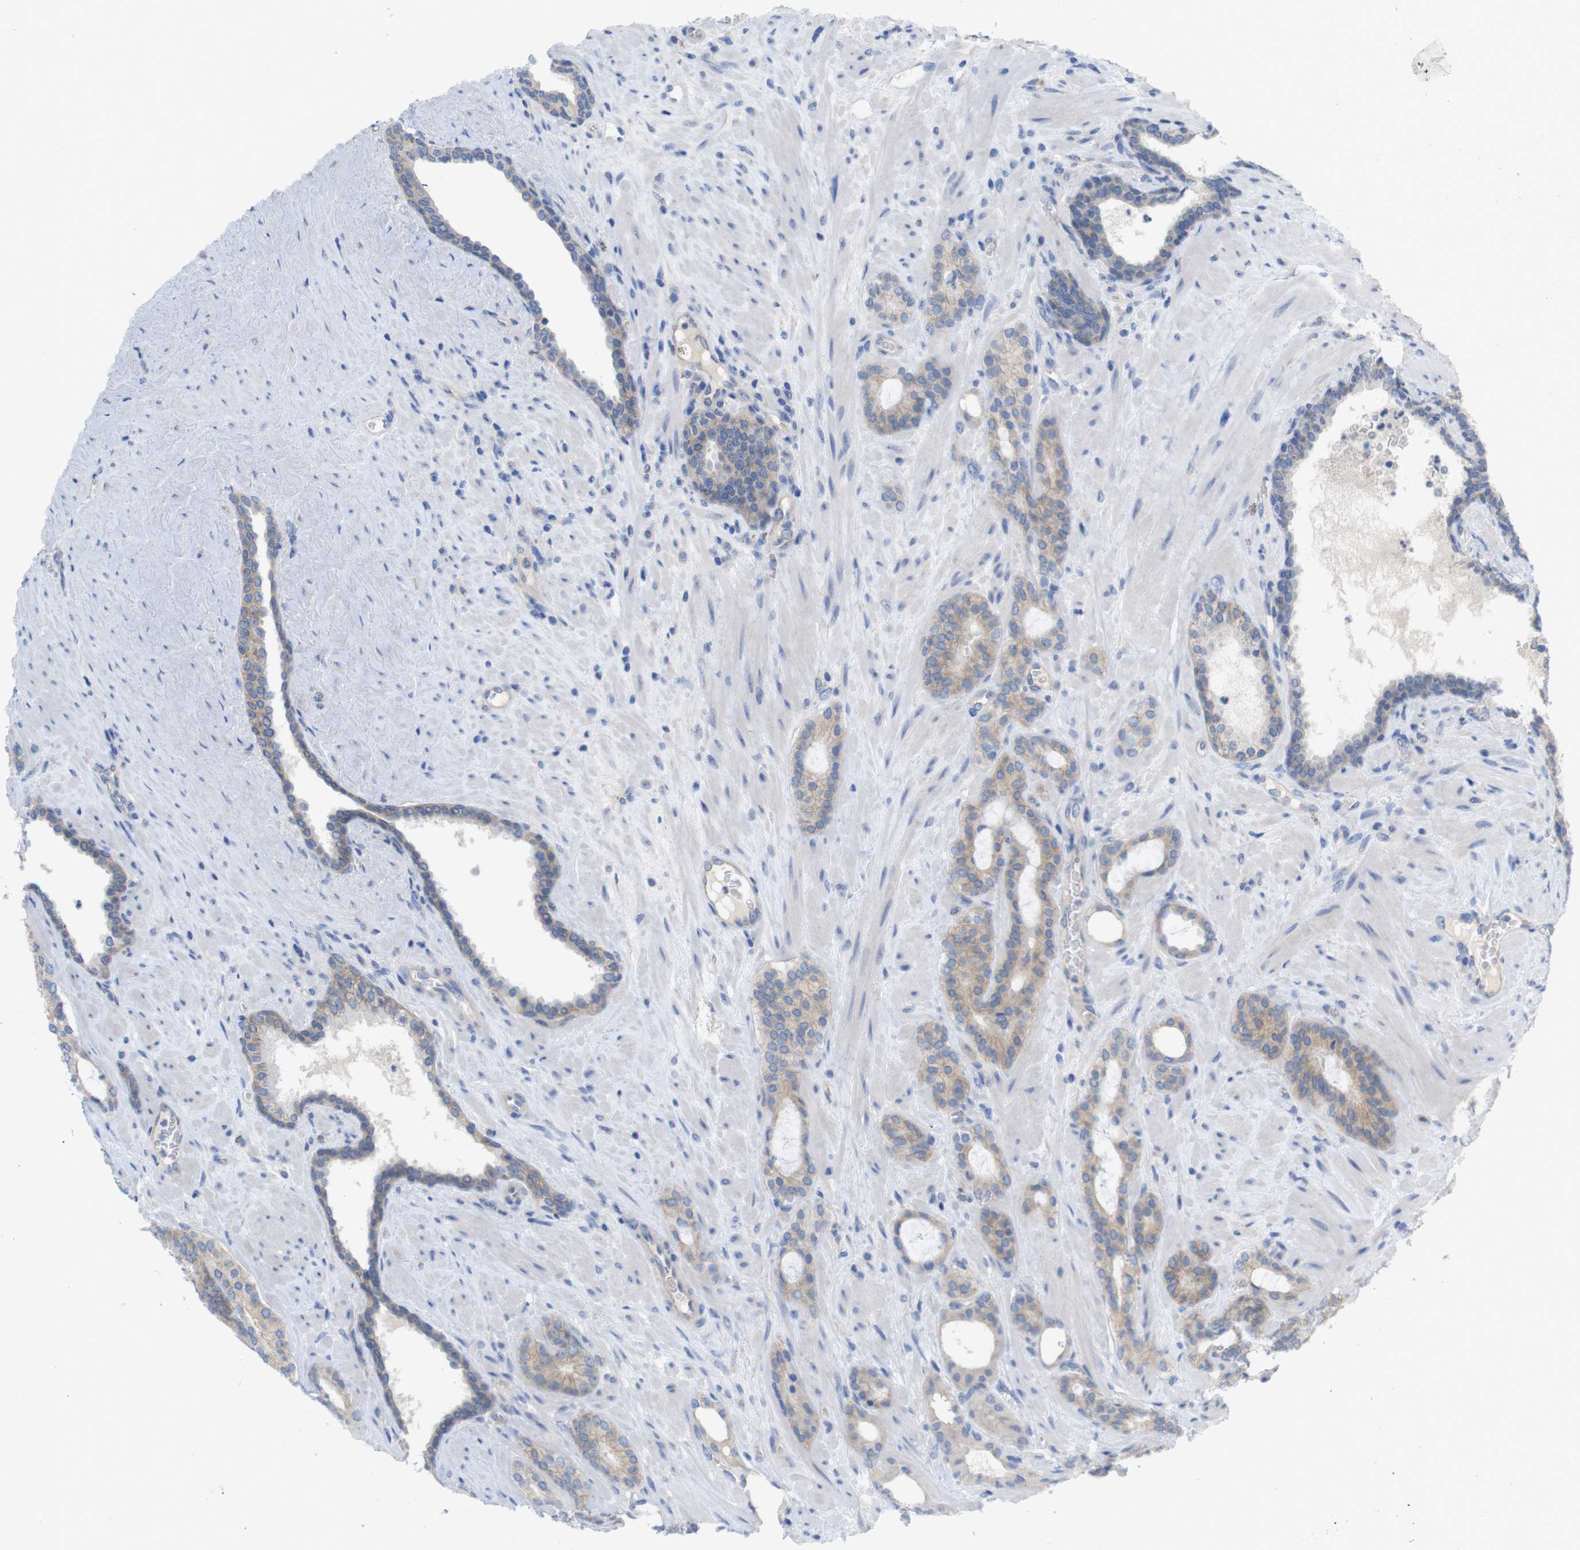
{"staining": {"intensity": "moderate", "quantity": ">75%", "location": "cytoplasmic/membranous"}, "tissue": "prostate cancer", "cell_type": "Tumor cells", "image_type": "cancer", "snomed": [{"axis": "morphology", "description": "Adenocarcinoma, Low grade"}, {"axis": "topography", "description": "Prostate"}], "caption": "Prostate cancer was stained to show a protein in brown. There is medium levels of moderate cytoplasmic/membranous positivity in about >75% of tumor cells. The protein is stained brown, and the nuclei are stained in blue (DAB (3,3'-diaminobenzidine) IHC with brightfield microscopy, high magnification).", "gene": "KIDINS220", "patient": {"sex": "male", "age": 63}}